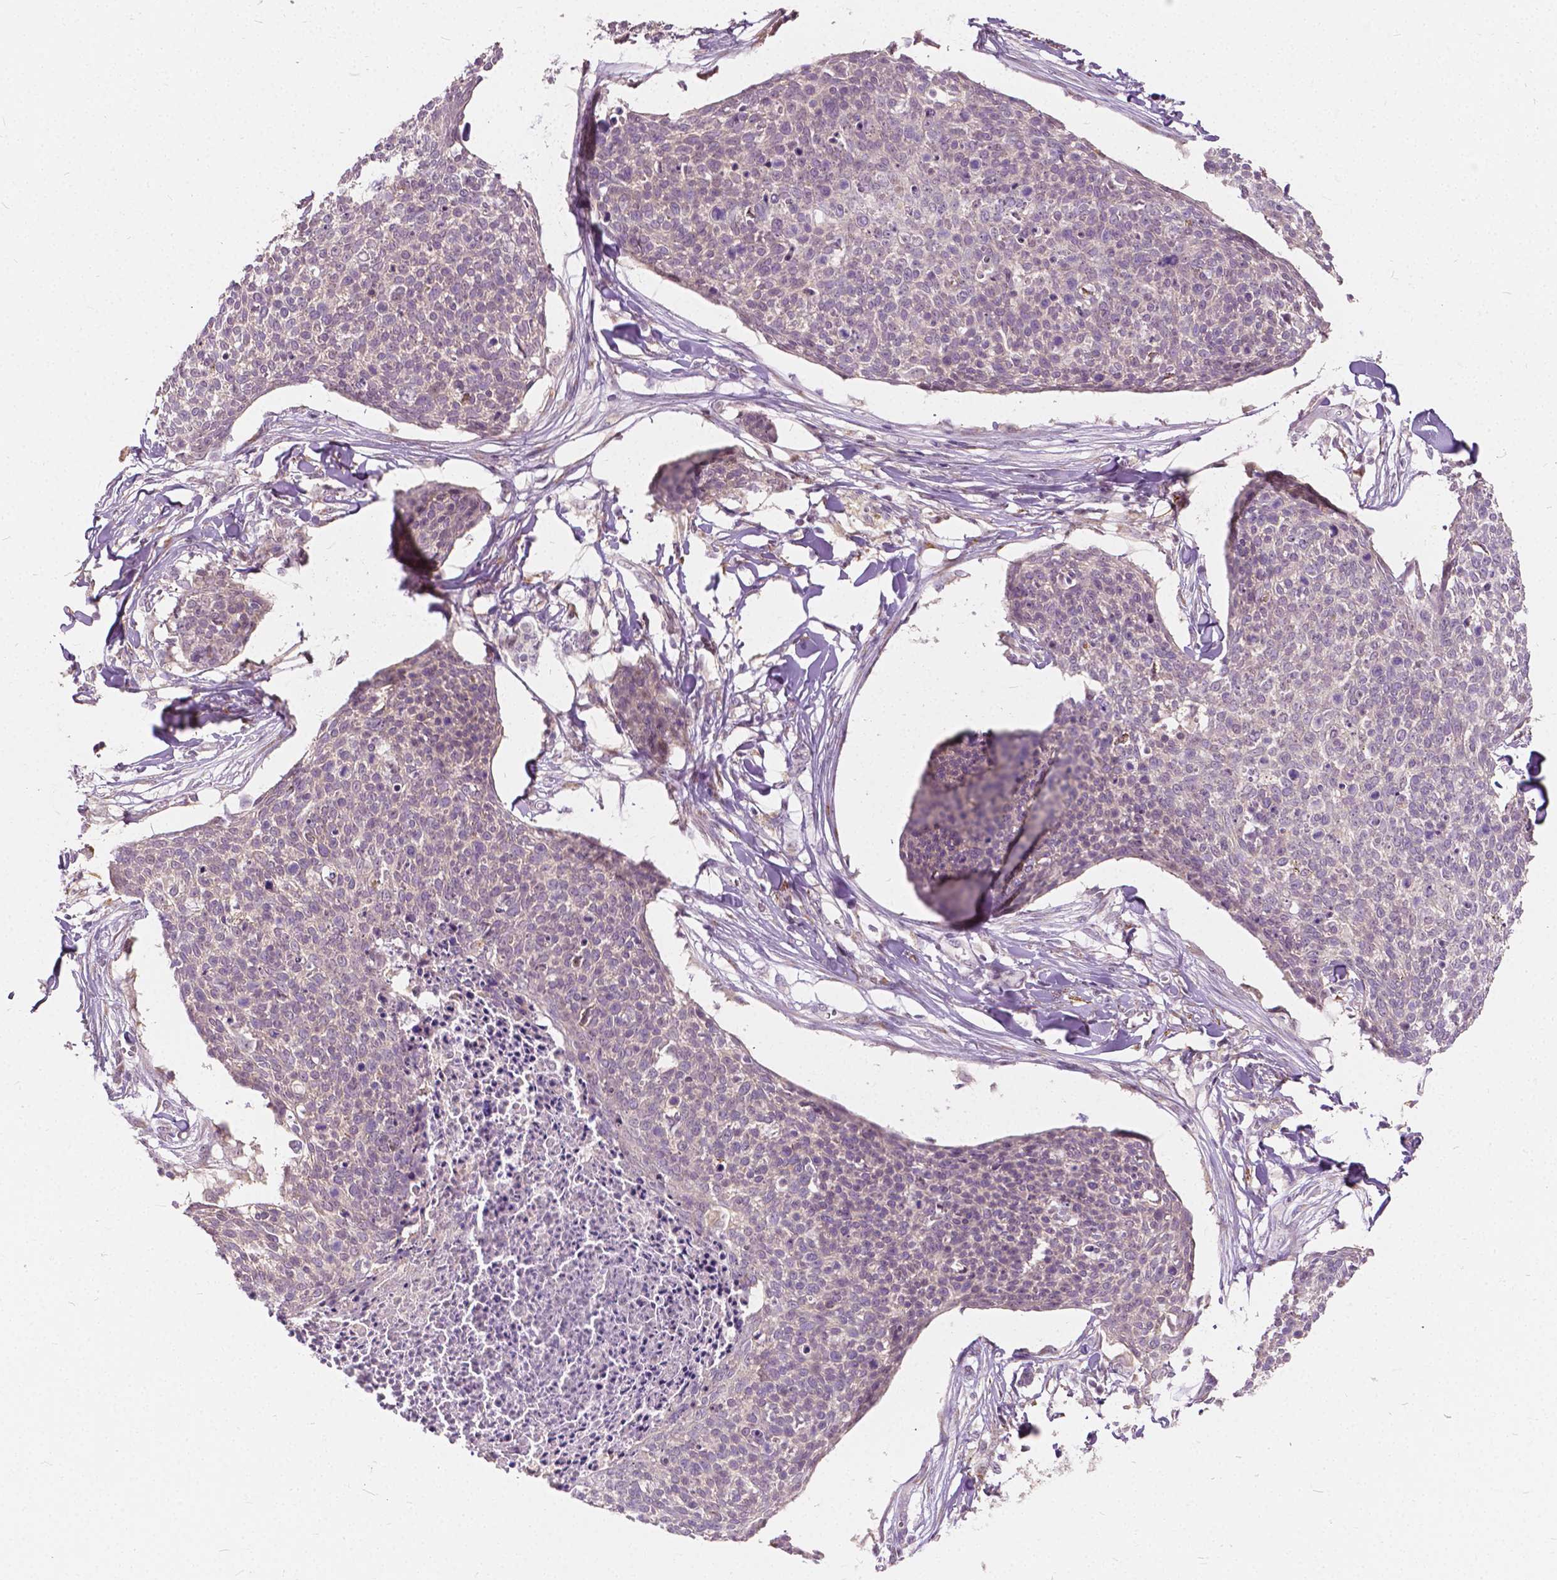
{"staining": {"intensity": "negative", "quantity": "none", "location": "none"}, "tissue": "skin cancer", "cell_type": "Tumor cells", "image_type": "cancer", "snomed": [{"axis": "morphology", "description": "Squamous cell carcinoma, NOS"}, {"axis": "topography", "description": "Skin"}, {"axis": "topography", "description": "Vulva"}], "caption": "This is an immunohistochemistry photomicrograph of skin squamous cell carcinoma. There is no expression in tumor cells.", "gene": "DLX6", "patient": {"sex": "female", "age": 75}}